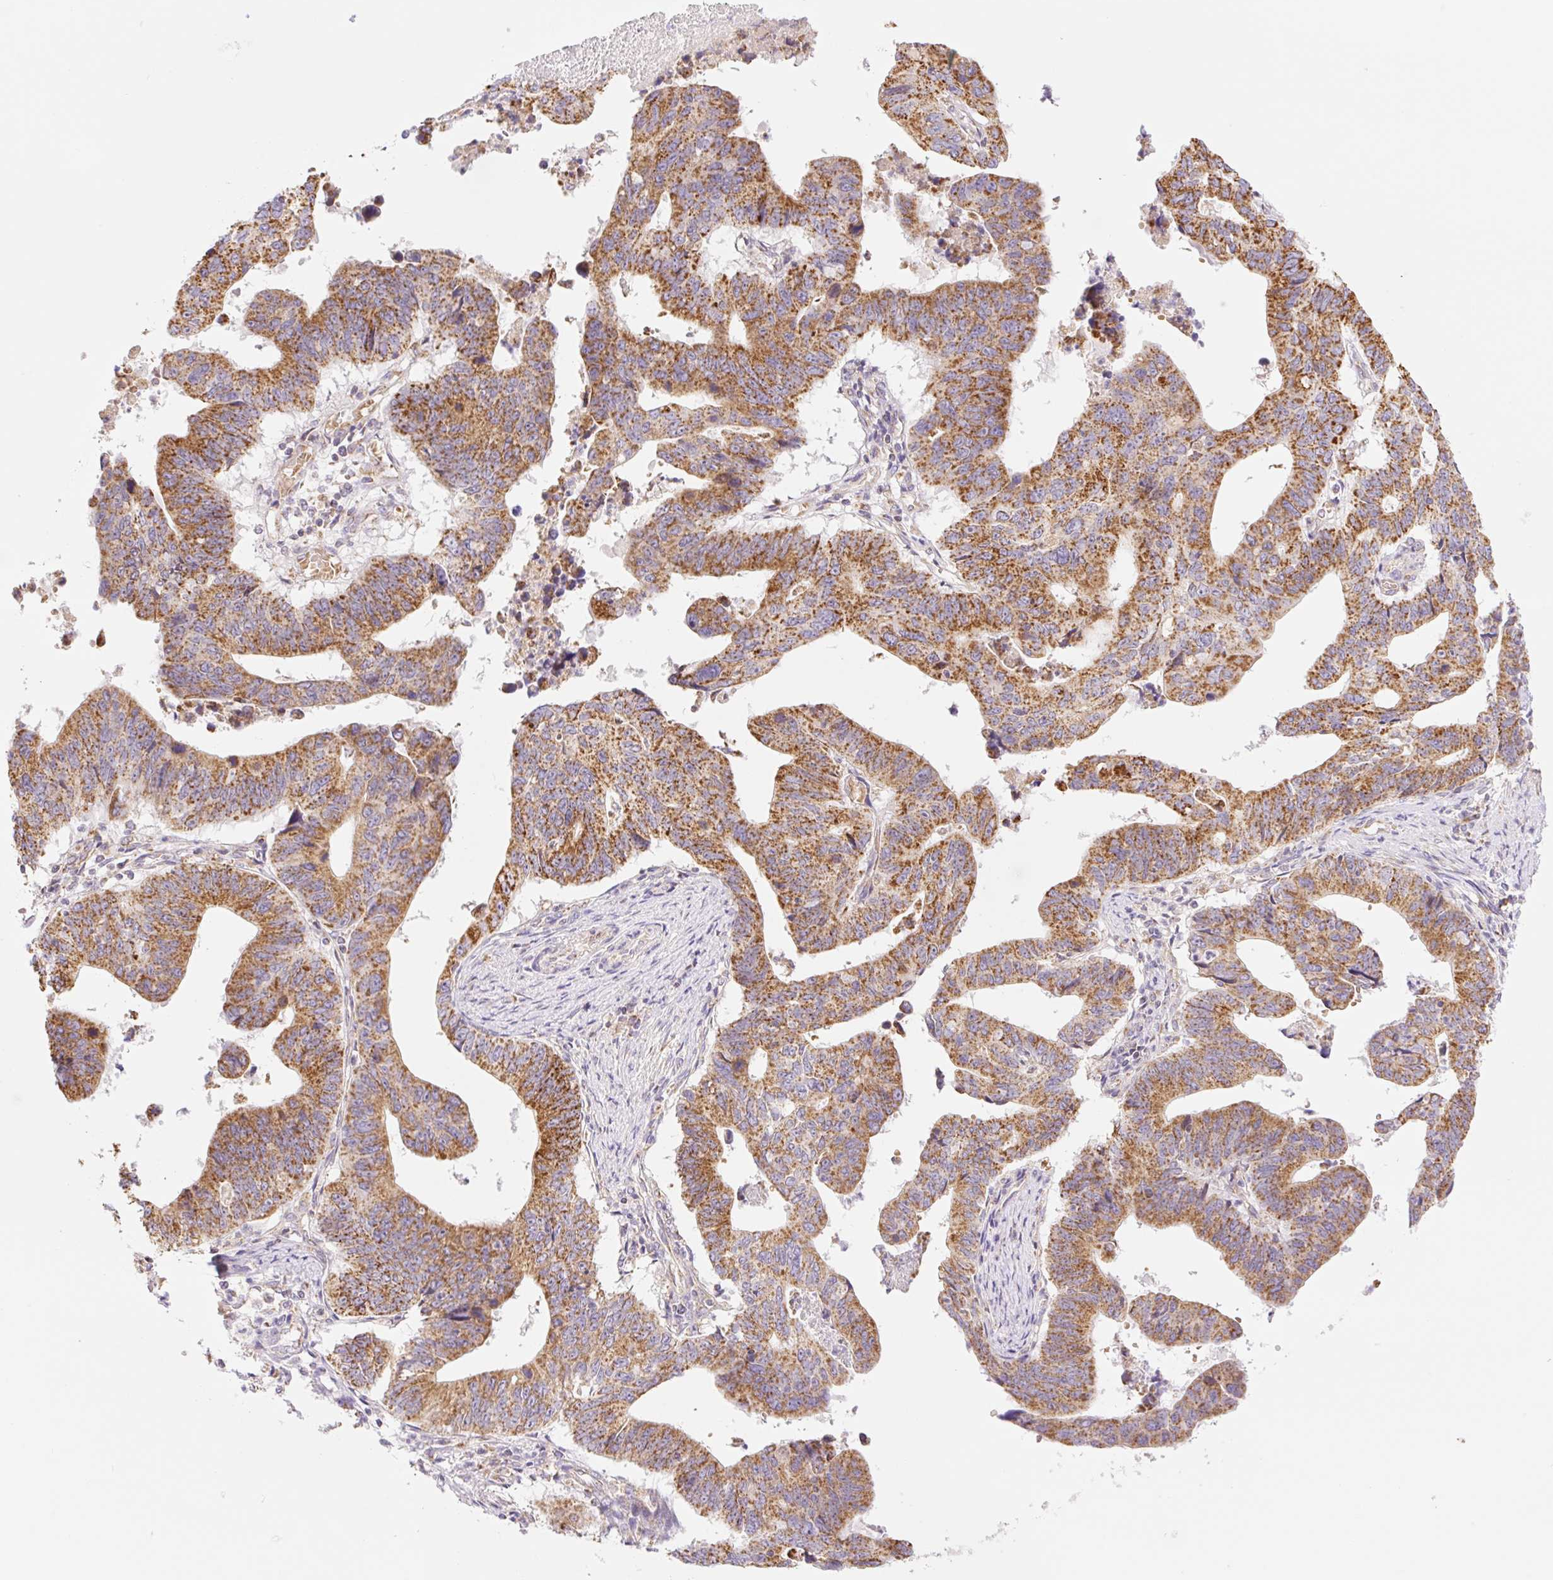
{"staining": {"intensity": "strong", "quantity": ">75%", "location": "cytoplasmic/membranous"}, "tissue": "stomach cancer", "cell_type": "Tumor cells", "image_type": "cancer", "snomed": [{"axis": "morphology", "description": "Adenocarcinoma, NOS"}, {"axis": "topography", "description": "Stomach"}], "caption": "Tumor cells demonstrate high levels of strong cytoplasmic/membranous staining in about >75% of cells in human stomach adenocarcinoma.", "gene": "GOSR2", "patient": {"sex": "male", "age": 59}}